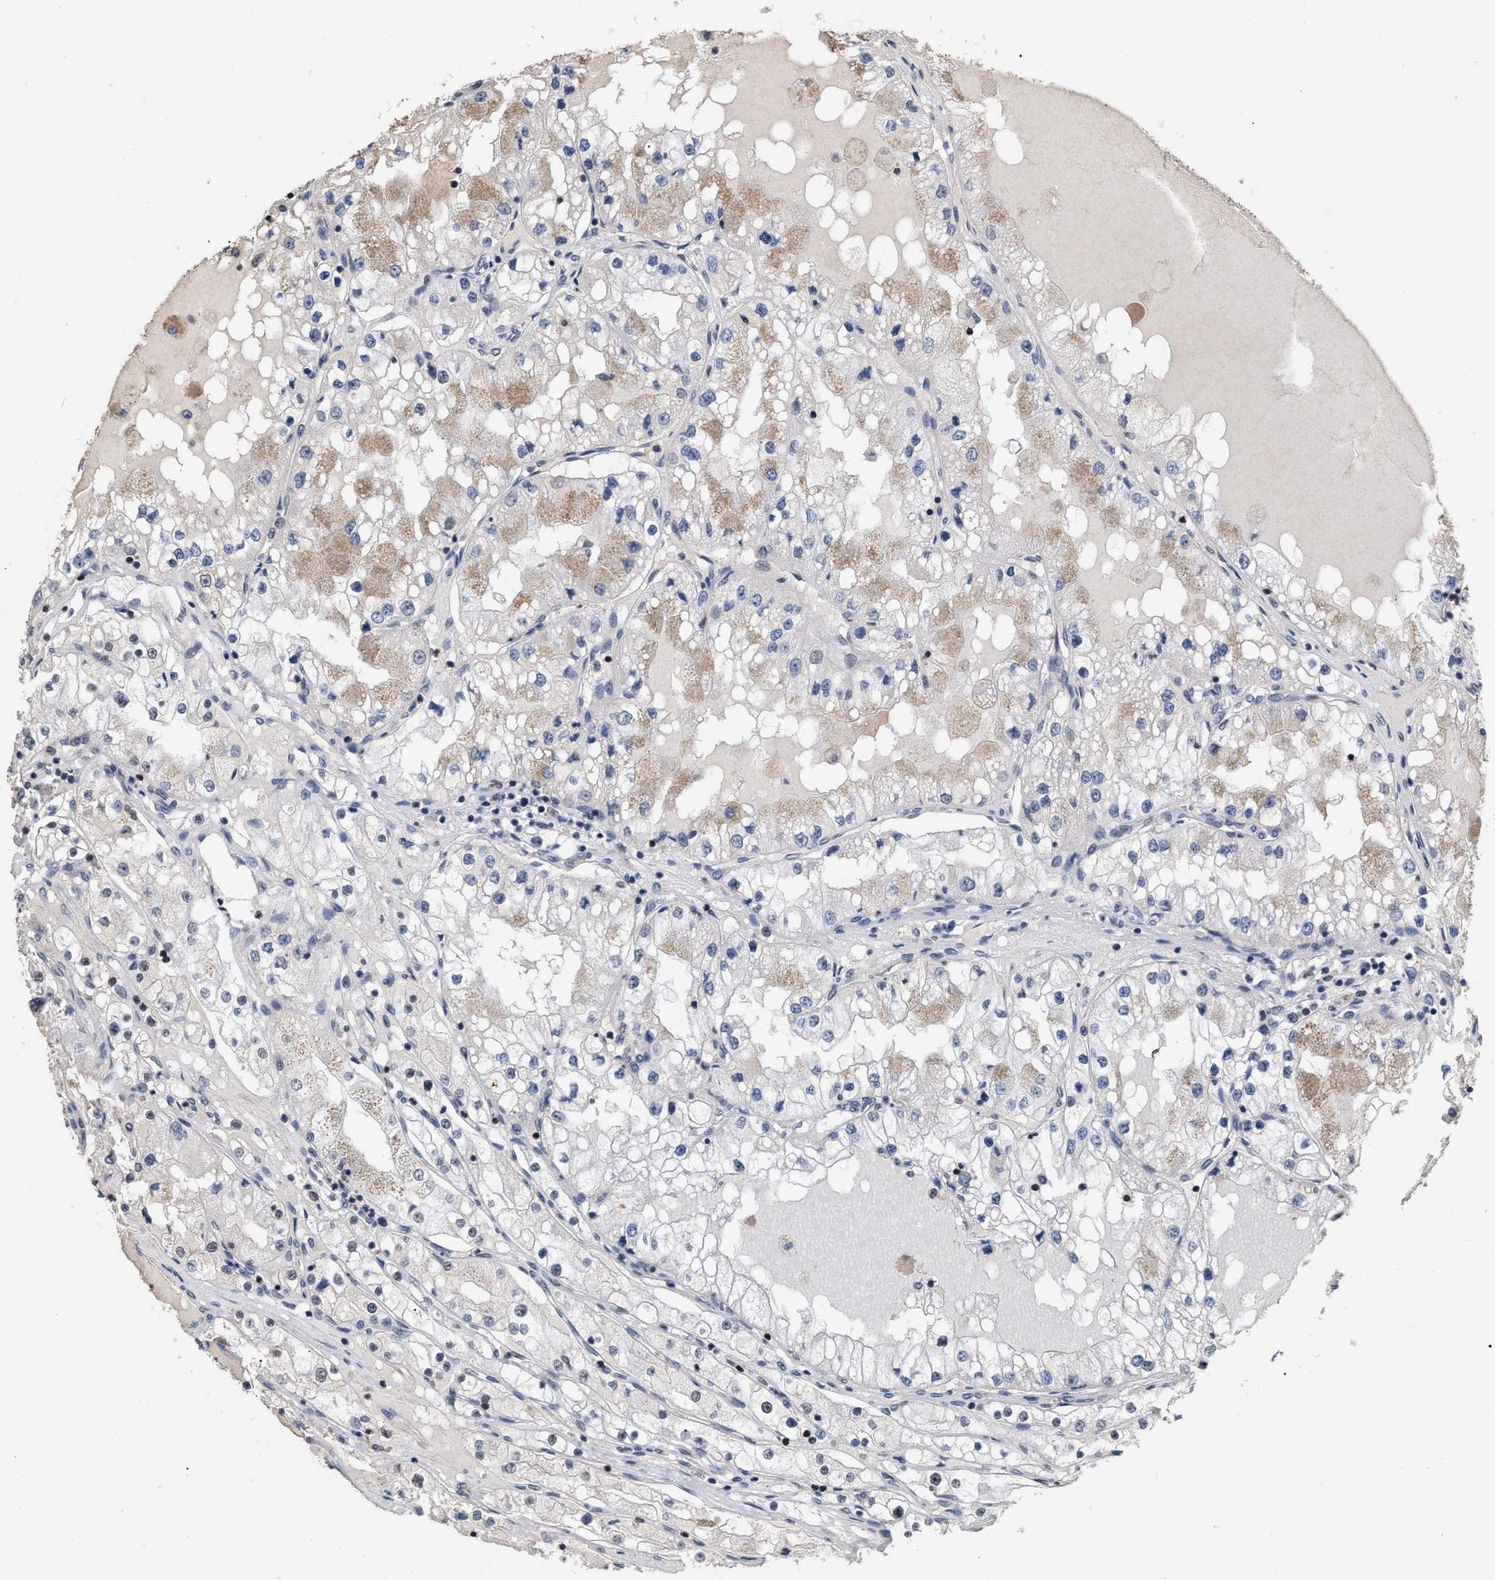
{"staining": {"intensity": "moderate", "quantity": "<25%", "location": "cytoplasmic/membranous"}, "tissue": "renal cancer", "cell_type": "Tumor cells", "image_type": "cancer", "snomed": [{"axis": "morphology", "description": "Adenocarcinoma, NOS"}, {"axis": "topography", "description": "Kidney"}], "caption": "About <25% of tumor cells in renal cancer show moderate cytoplasmic/membranous protein positivity as visualized by brown immunohistochemical staining.", "gene": "JAZF1", "patient": {"sex": "male", "age": 68}}